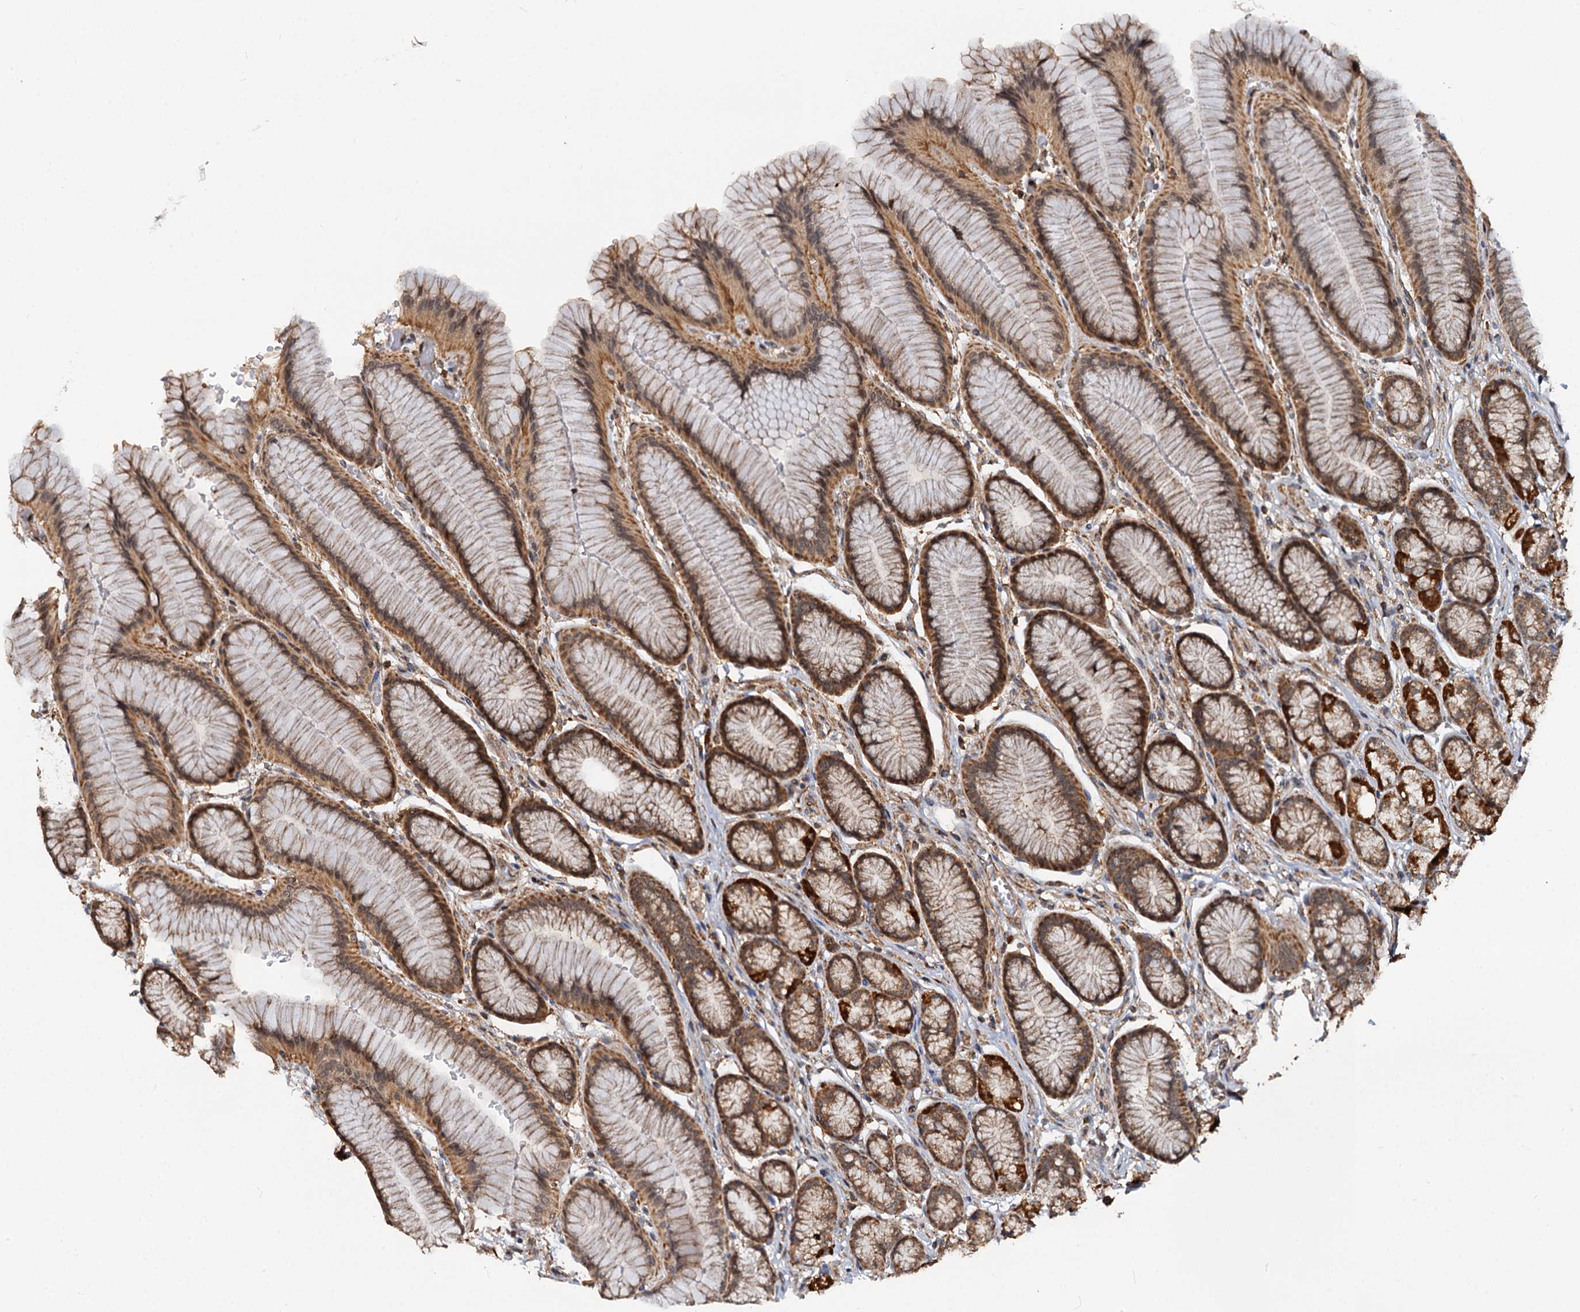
{"staining": {"intensity": "strong", "quantity": ">75%", "location": "cytoplasmic/membranous,nuclear"}, "tissue": "stomach", "cell_type": "Glandular cells", "image_type": "normal", "snomed": [{"axis": "morphology", "description": "Normal tissue, NOS"}, {"axis": "morphology", "description": "Adenocarcinoma, NOS"}, {"axis": "morphology", "description": "Adenocarcinoma, High grade"}, {"axis": "topography", "description": "Stomach, upper"}, {"axis": "topography", "description": "Stomach"}], "caption": "Protein staining exhibits strong cytoplasmic/membranous,nuclear staining in approximately >75% of glandular cells in unremarkable stomach. (DAB IHC, brown staining for protein, blue staining for nuclei).", "gene": "CEP76", "patient": {"sex": "female", "age": 65}}